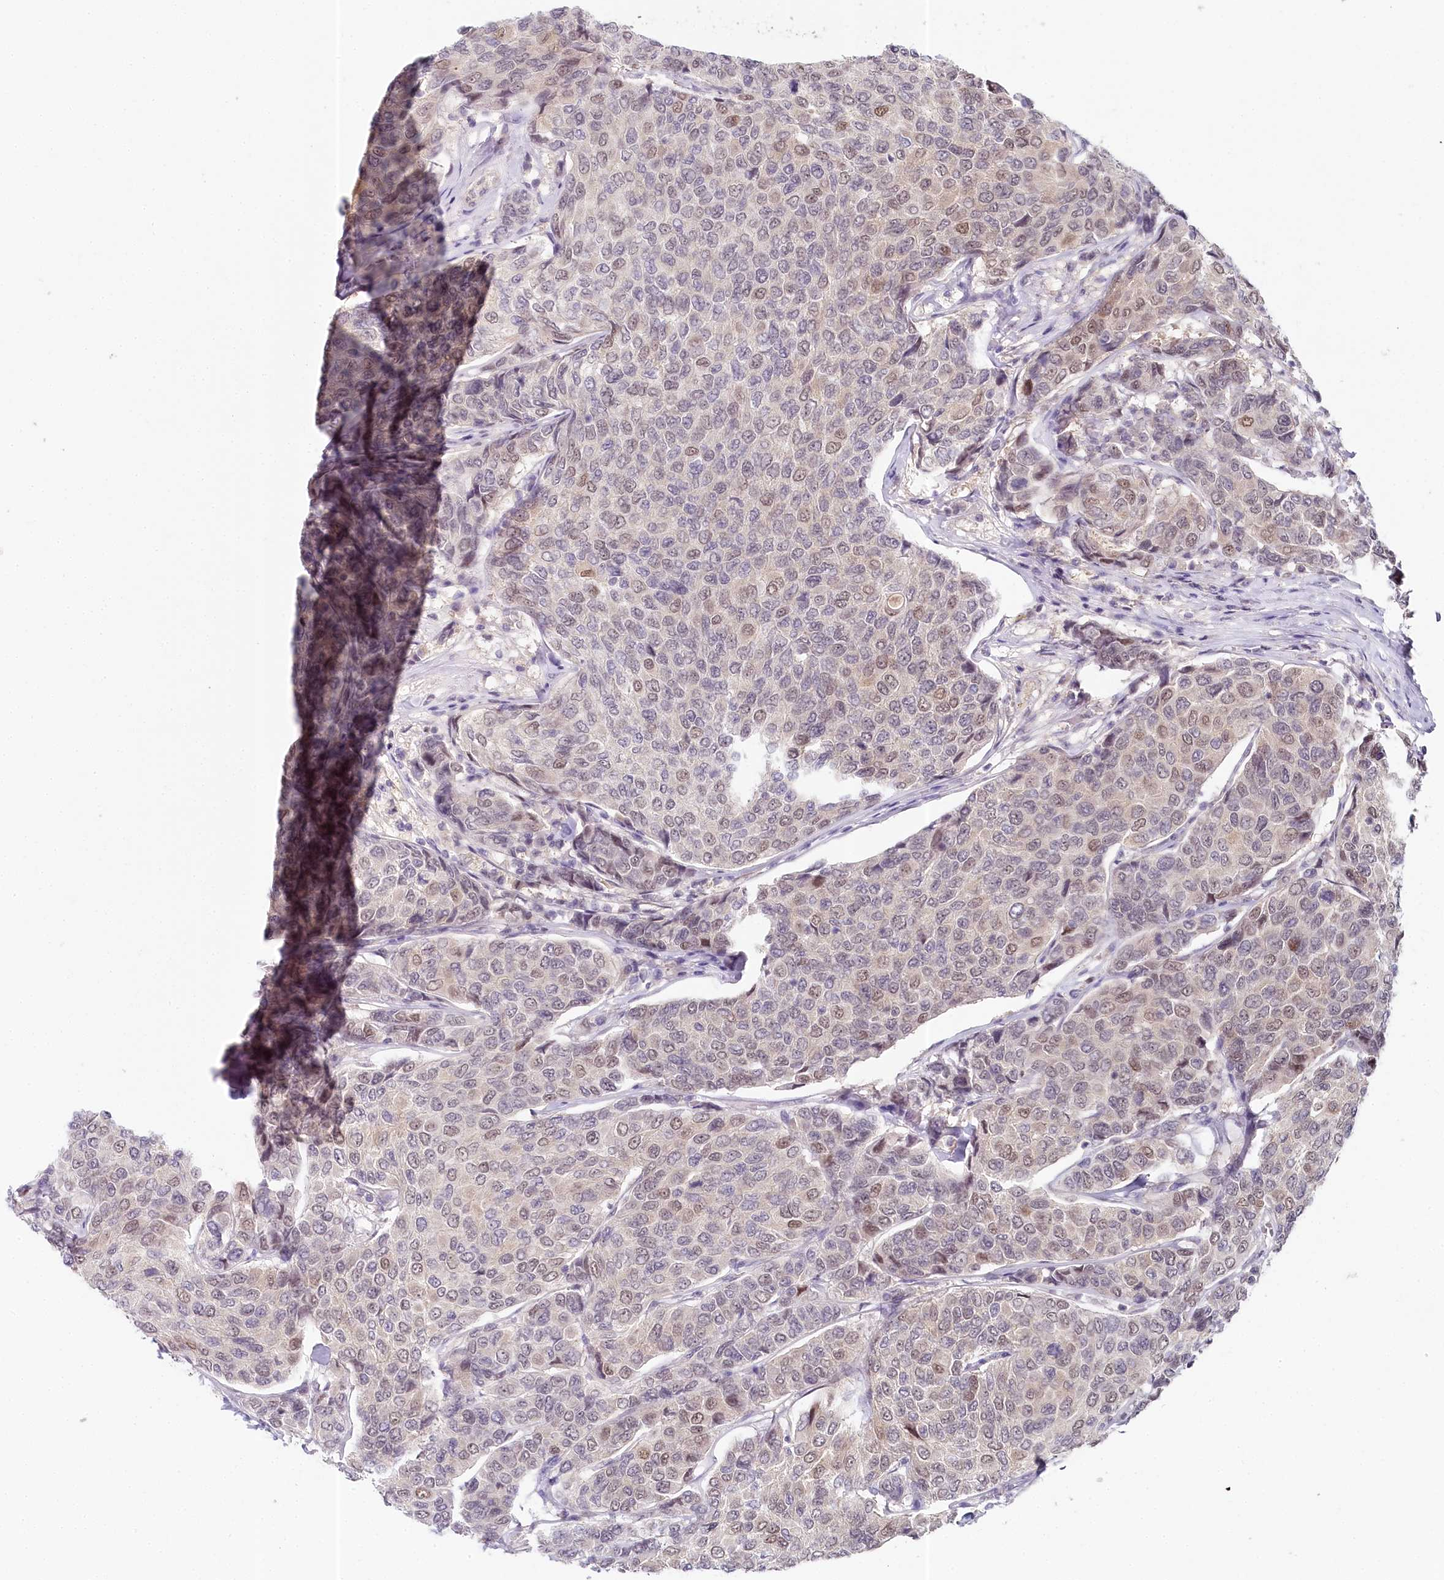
{"staining": {"intensity": "moderate", "quantity": "<25%", "location": "nuclear"}, "tissue": "breast cancer", "cell_type": "Tumor cells", "image_type": "cancer", "snomed": [{"axis": "morphology", "description": "Duct carcinoma"}, {"axis": "topography", "description": "Breast"}], "caption": "Protein analysis of intraductal carcinoma (breast) tissue demonstrates moderate nuclear positivity in approximately <25% of tumor cells.", "gene": "AMTN", "patient": {"sex": "female", "age": 55}}